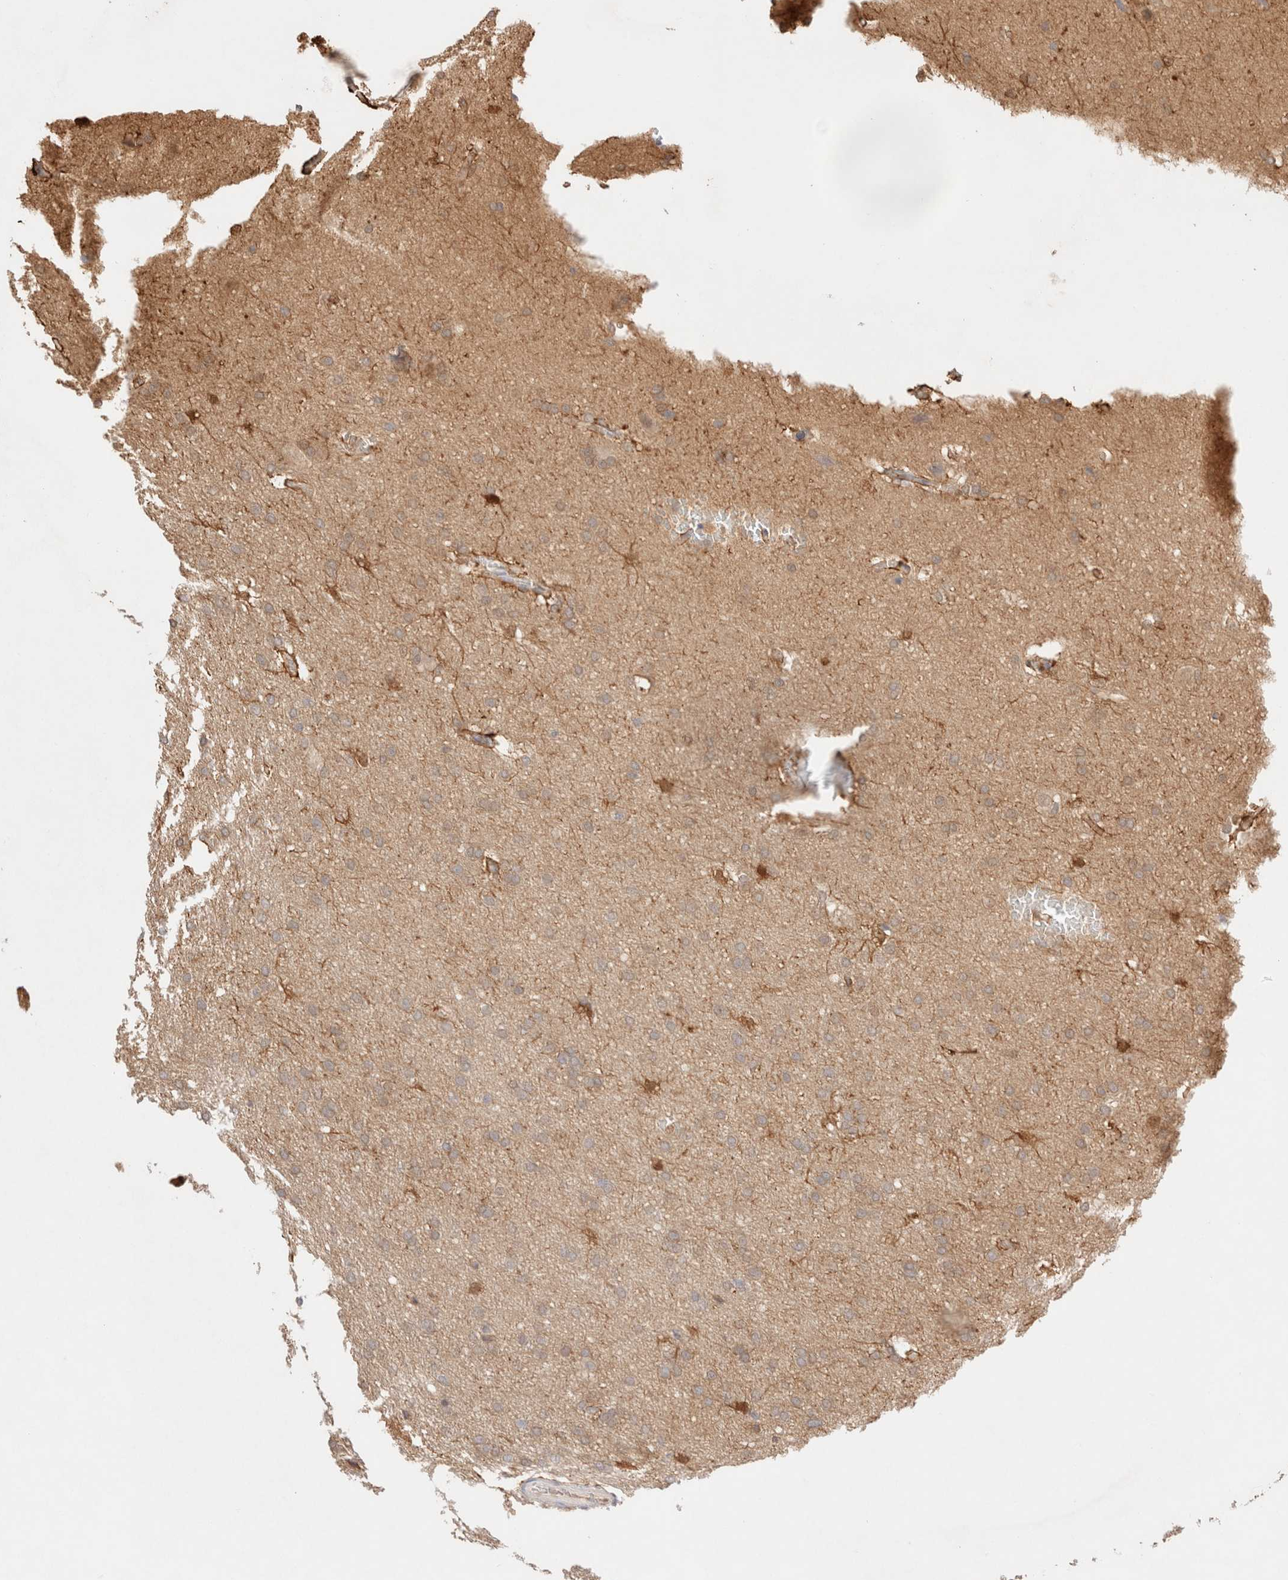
{"staining": {"intensity": "weak", "quantity": ">75%", "location": "cytoplasmic/membranous"}, "tissue": "glioma", "cell_type": "Tumor cells", "image_type": "cancer", "snomed": [{"axis": "morphology", "description": "Glioma, malignant, Low grade"}, {"axis": "topography", "description": "Brain"}], "caption": "This histopathology image demonstrates glioma stained with IHC to label a protein in brown. The cytoplasmic/membranous of tumor cells show weak positivity for the protein. Nuclei are counter-stained blue.", "gene": "STARD10", "patient": {"sex": "female", "age": 37}}